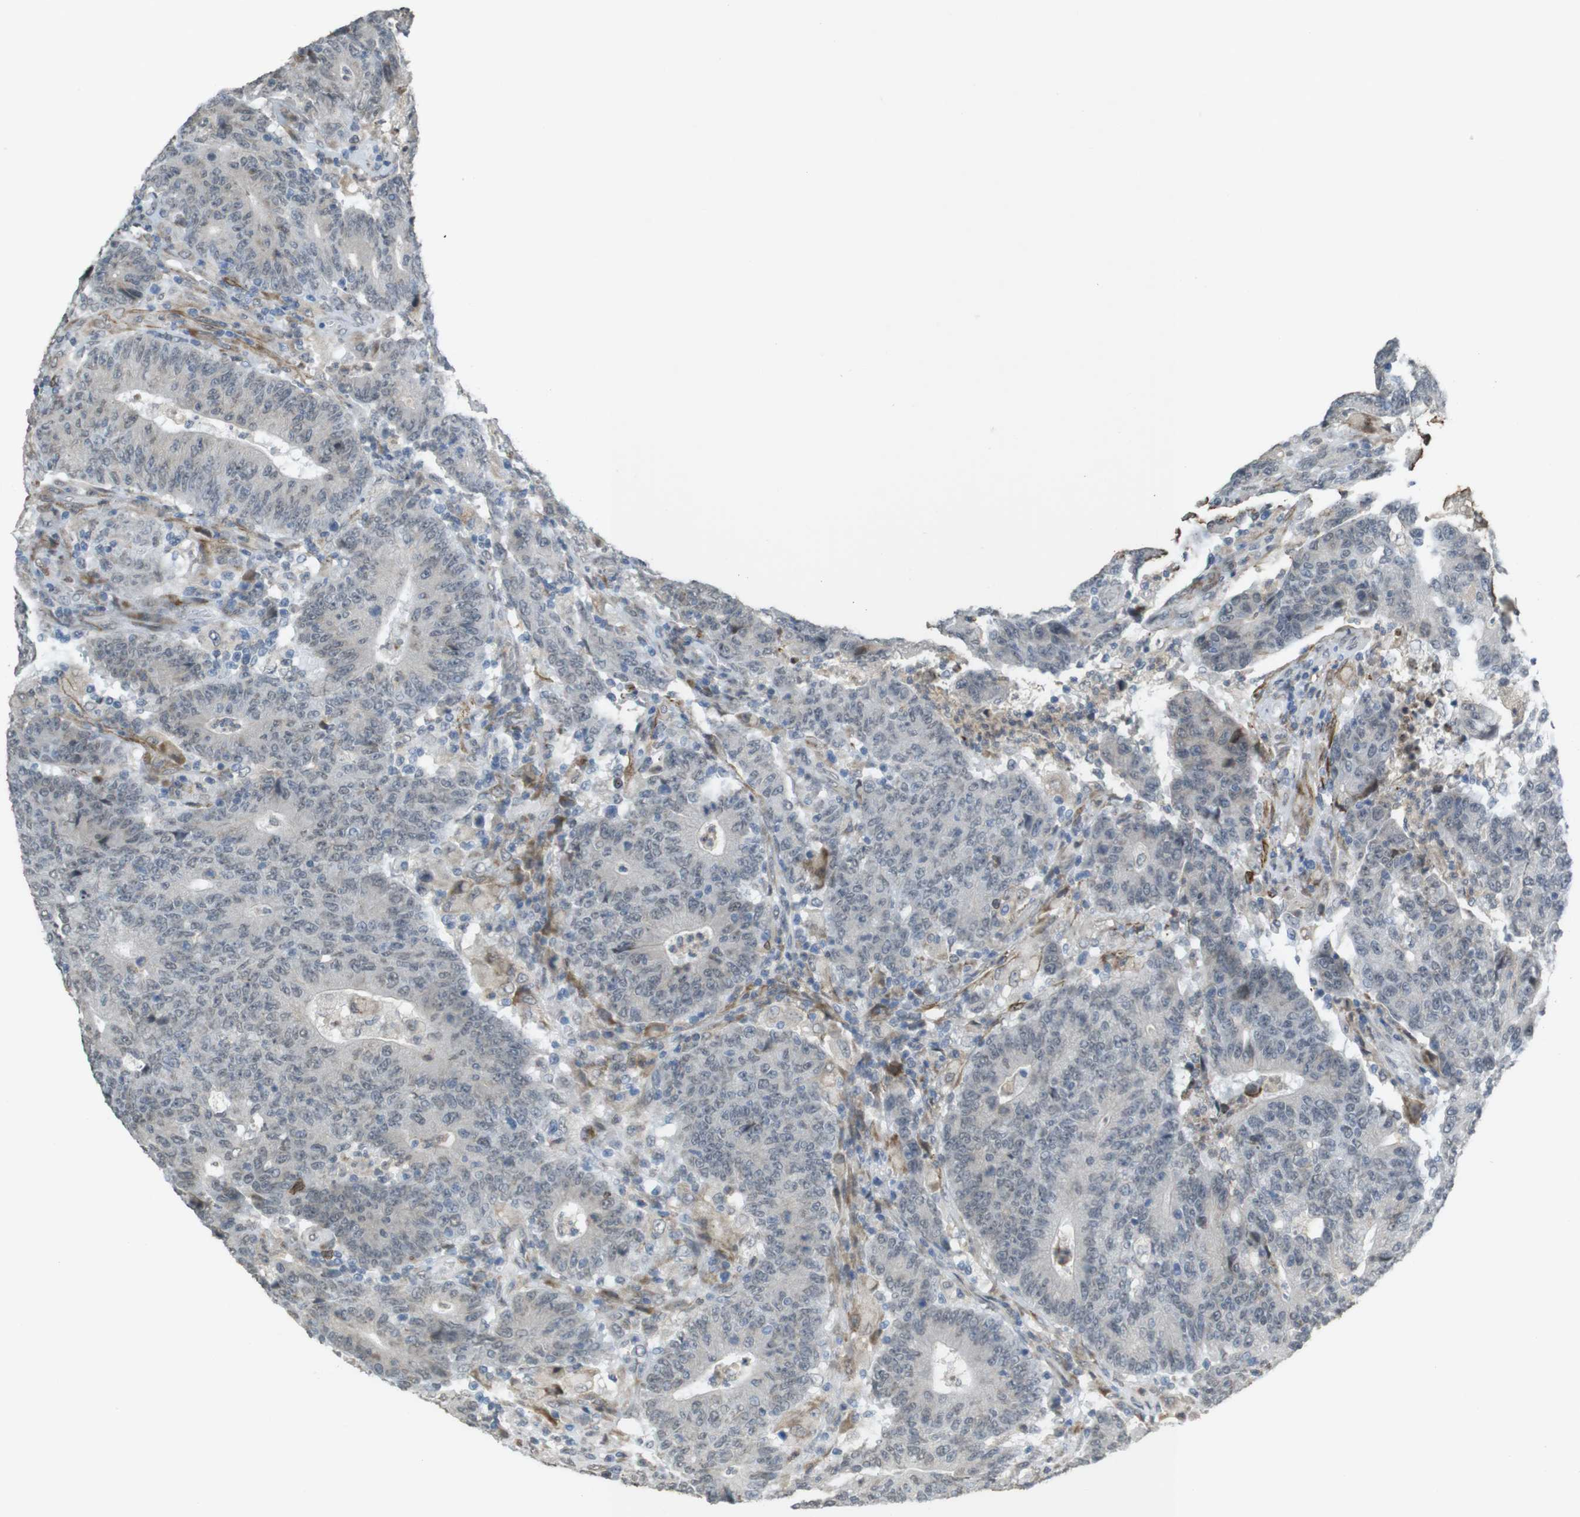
{"staining": {"intensity": "negative", "quantity": "none", "location": "none"}, "tissue": "colorectal cancer", "cell_type": "Tumor cells", "image_type": "cancer", "snomed": [{"axis": "morphology", "description": "Normal tissue, NOS"}, {"axis": "morphology", "description": "Adenocarcinoma, NOS"}, {"axis": "topography", "description": "Colon"}], "caption": "Immunohistochemistry image of human adenocarcinoma (colorectal) stained for a protein (brown), which reveals no expression in tumor cells.", "gene": "FZD10", "patient": {"sex": "female", "age": 75}}